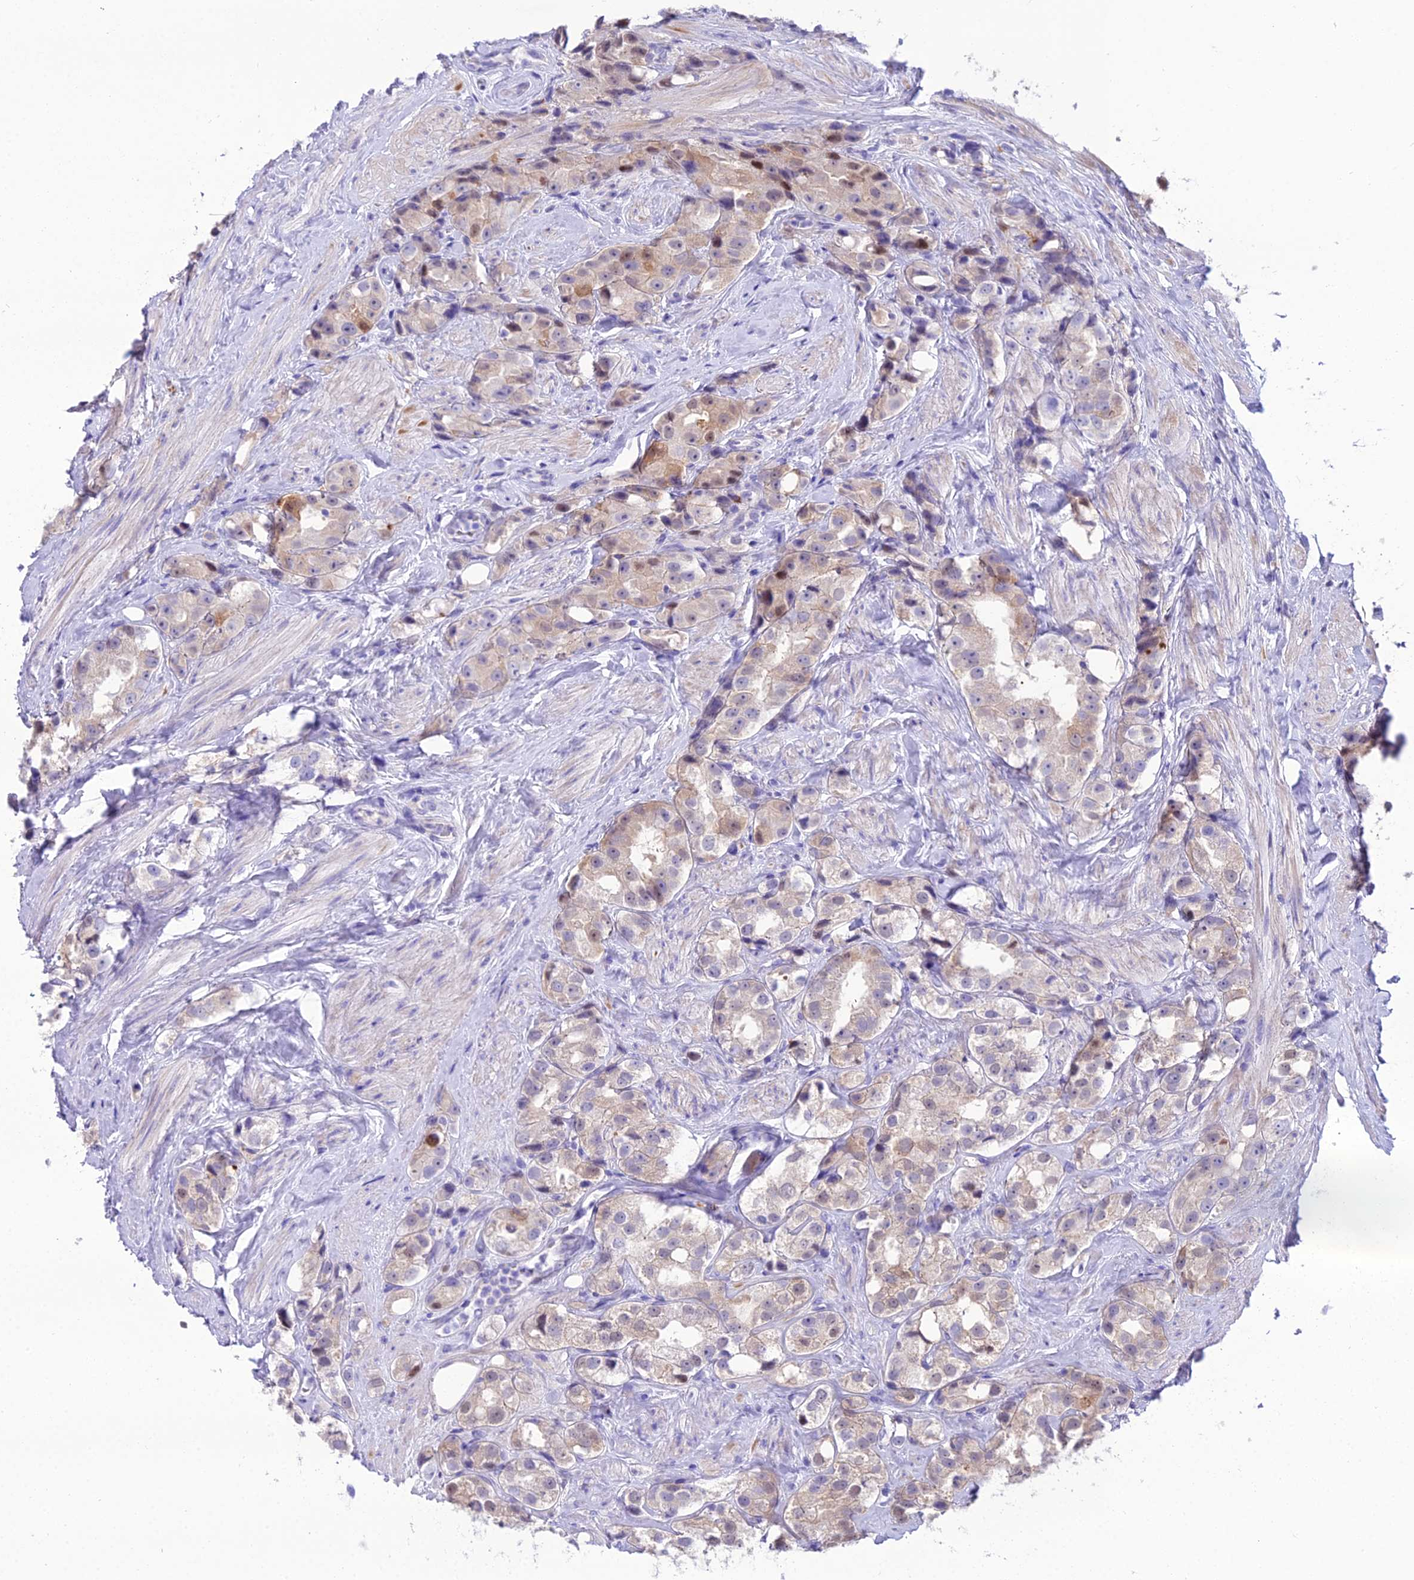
{"staining": {"intensity": "weak", "quantity": "<25%", "location": "cytoplasmic/membranous"}, "tissue": "prostate cancer", "cell_type": "Tumor cells", "image_type": "cancer", "snomed": [{"axis": "morphology", "description": "Adenocarcinoma, NOS"}, {"axis": "topography", "description": "Prostate"}], "caption": "DAB (3,3'-diaminobenzidine) immunohistochemical staining of human adenocarcinoma (prostate) displays no significant expression in tumor cells.", "gene": "MB21D2", "patient": {"sex": "male", "age": 79}}